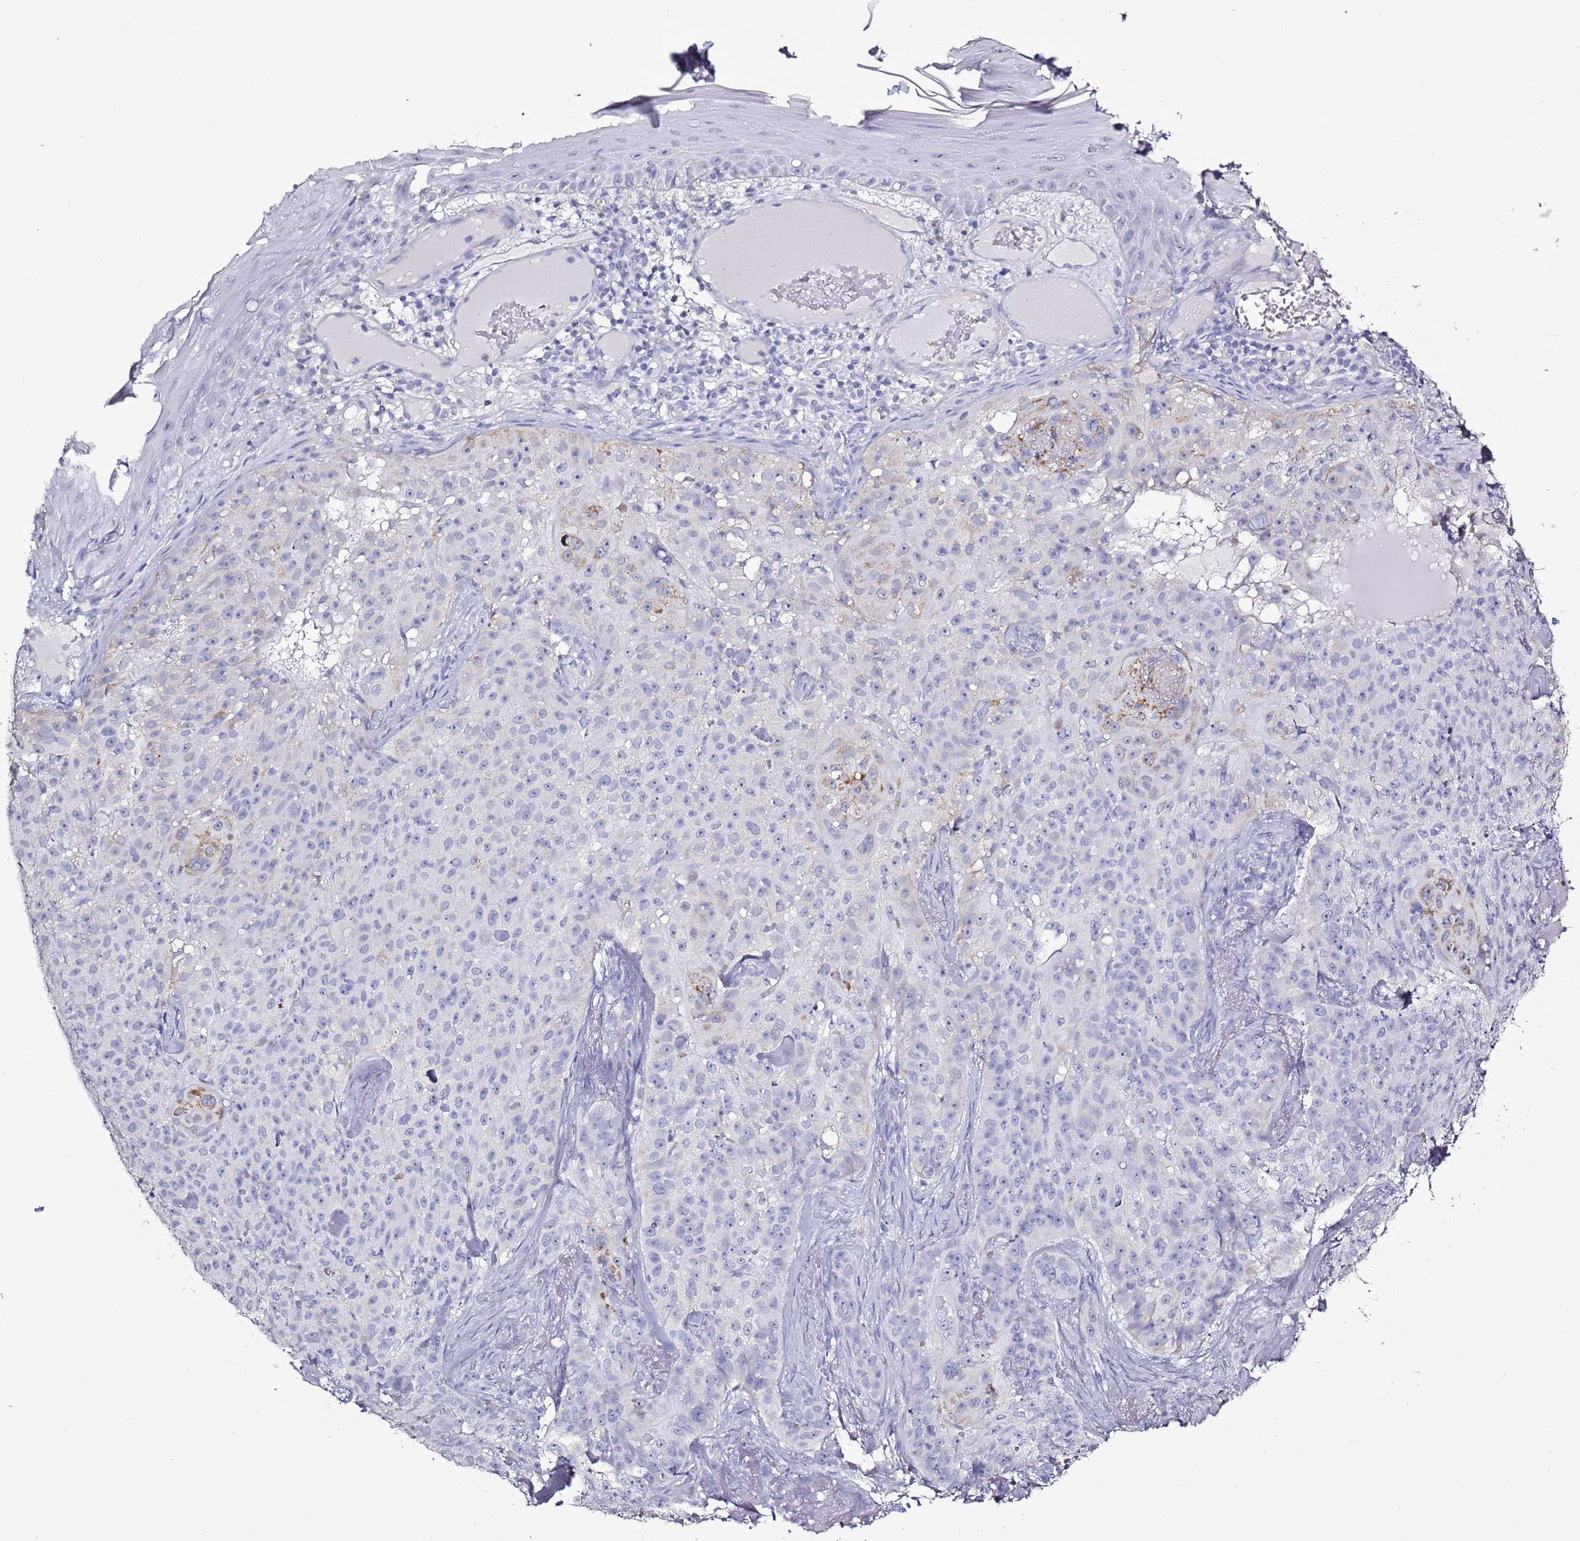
{"staining": {"intensity": "negative", "quantity": "none", "location": "none"}, "tissue": "skin cancer", "cell_type": "Tumor cells", "image_type": "cancer", "snomed": [{"axis": "morphology", "description": "Basal cell carcinoma"}, {"axis": "topography", "description": "Skin"}], "caption": "Micrograph shows no significant protein positivity in tumor cells of basal cell carcinoma (skin).", "gene": "SLC23A1", "patient": {"sex": "female", "age": 92}}